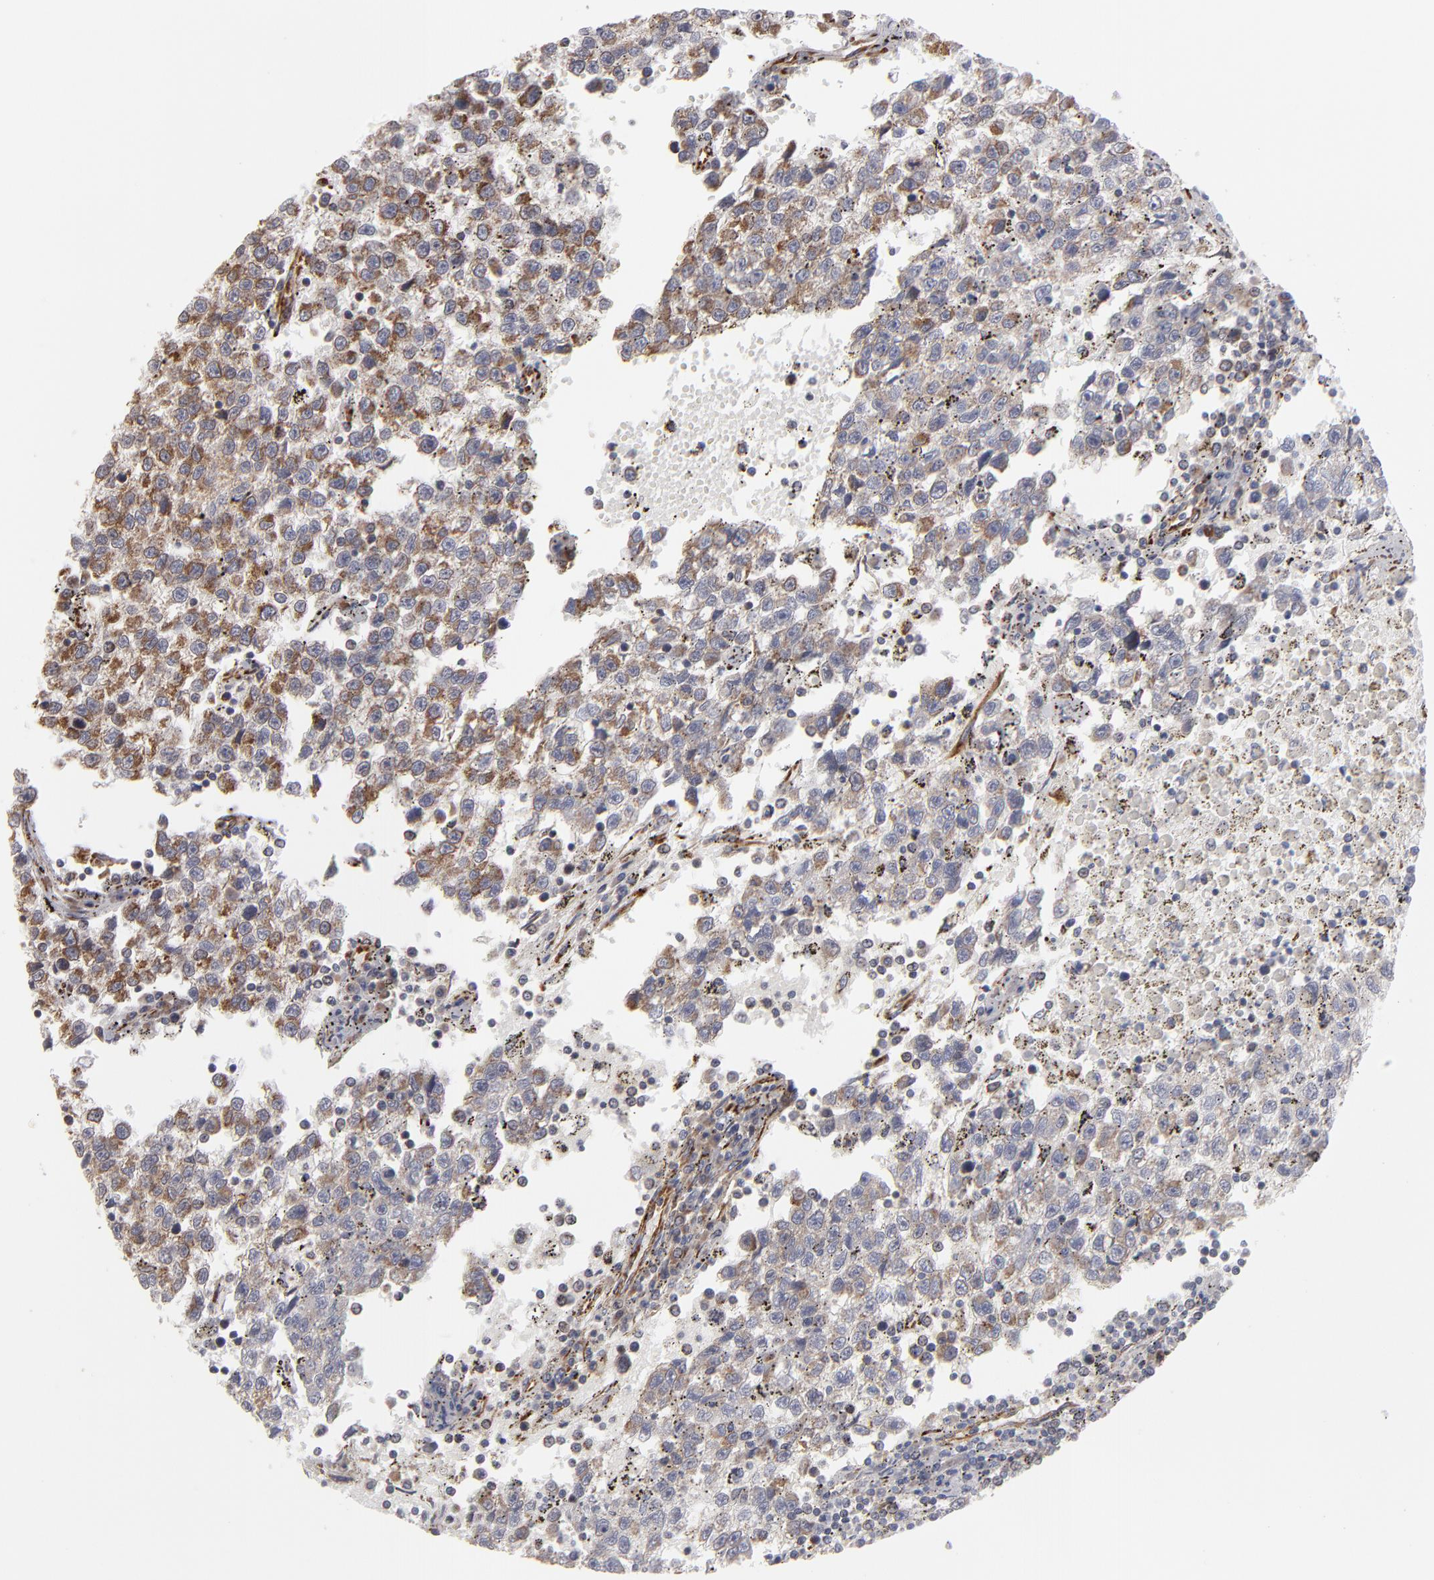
{"staining": {"intensity": "moderate", "quantity": ">75%", "location": "cytoplasmic/membranous"}, "tissue": "testis cancer", "cell_type": "Tumor cells", "image_type": "cancer", "snomed": [{"axis": "morphology", "description": "Seminoma, NOS"}, {"axis": "topography", "description": "Testis"}], "caption": "A photomicrograph of human testis seminoma stained for a protein demonstrates moderate cytoplasmic/membranous brown staining in tumor cells. Using DAB (3,3'-diaminobenzidine) (brown) and hematoxylin (blue) stains, captured at high magnification using brightfield microscopy.", "gene": "KTN1", "patient": {"sex": "male", "age": 35}}